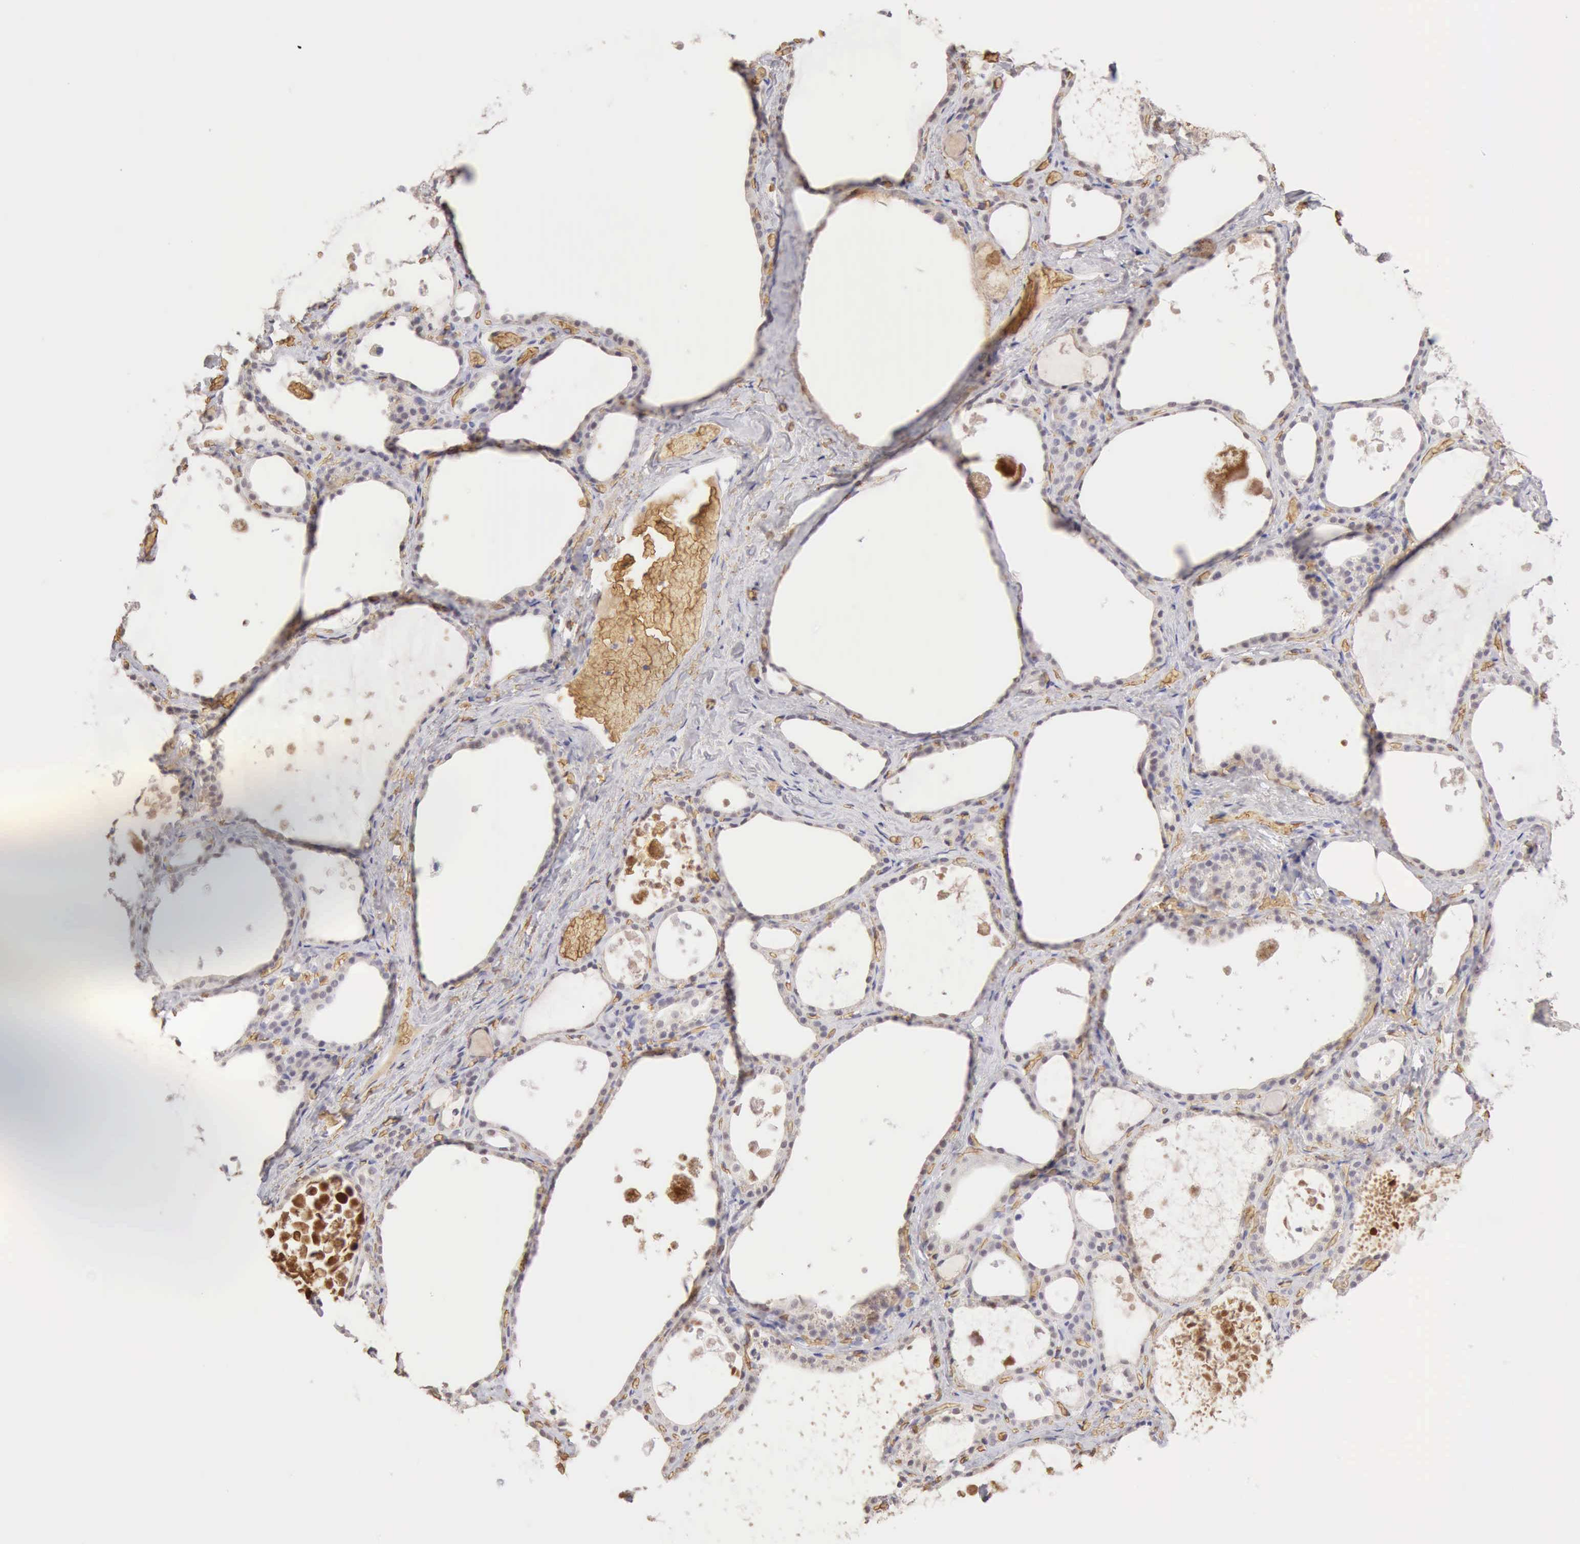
{"staining": {"intensity": "negative", "quantity": "none", "location": "none"}, "tissue": "thyroid gland", "cell_type": "Glandular cells", "image_type": "normal", "snomed": [{"axis": "morphology", "description": "Normal tissue, NOS"}, {"axis": "topography", "description": "Thyroid gland"}], "caption": "Glandular cells are negative for protein expression in unremarkable human thyroid gland.", "gene": "CFI", "patient": {"sex": "male", "age": 61}}